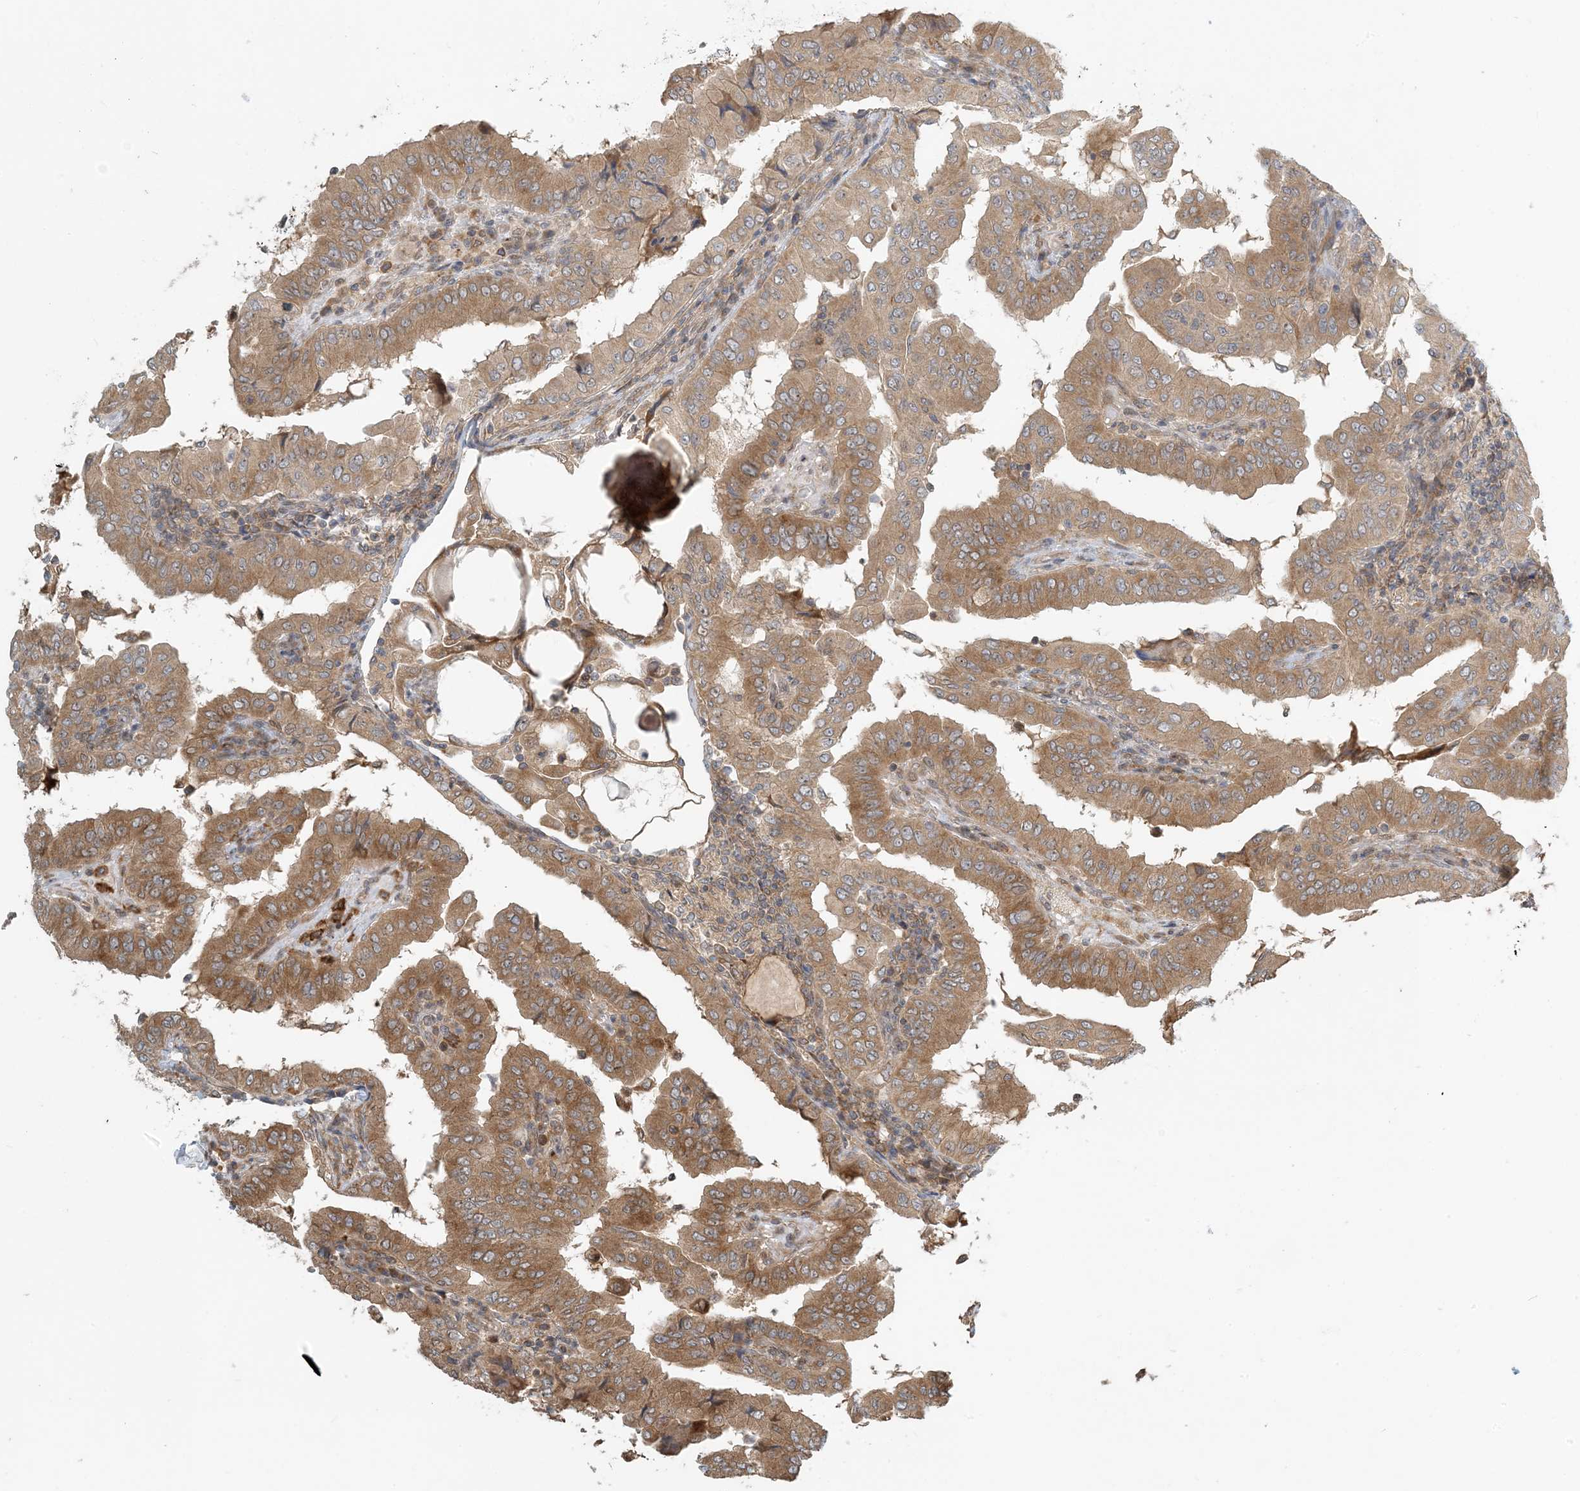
{"staining": {"intensity": "moderate", "quantity": ">75%", "location": "cytoplasmic/membranous"}, "tissue": "thyroid cancer", "cell_type": "Tumor cells", "image_type": "cancer", "snomed": [{"axis": "morphology", "description": "Papillary adenocarcinoma, NOS"}, {"axis": "topography", "description": "Thyroid gland"}], "caption": "Immunohistochemical staining of papillary adenocarcinoma (thyroid) displays medium levels of moderate cytoplasmic/membranous expression in approximately >75% of tumor cells. The protein of interest is shown in brown color, while the nuclei are stained blue.", "gene": "ZBTB3", "patient": {"sex": "male", "age": 33}}